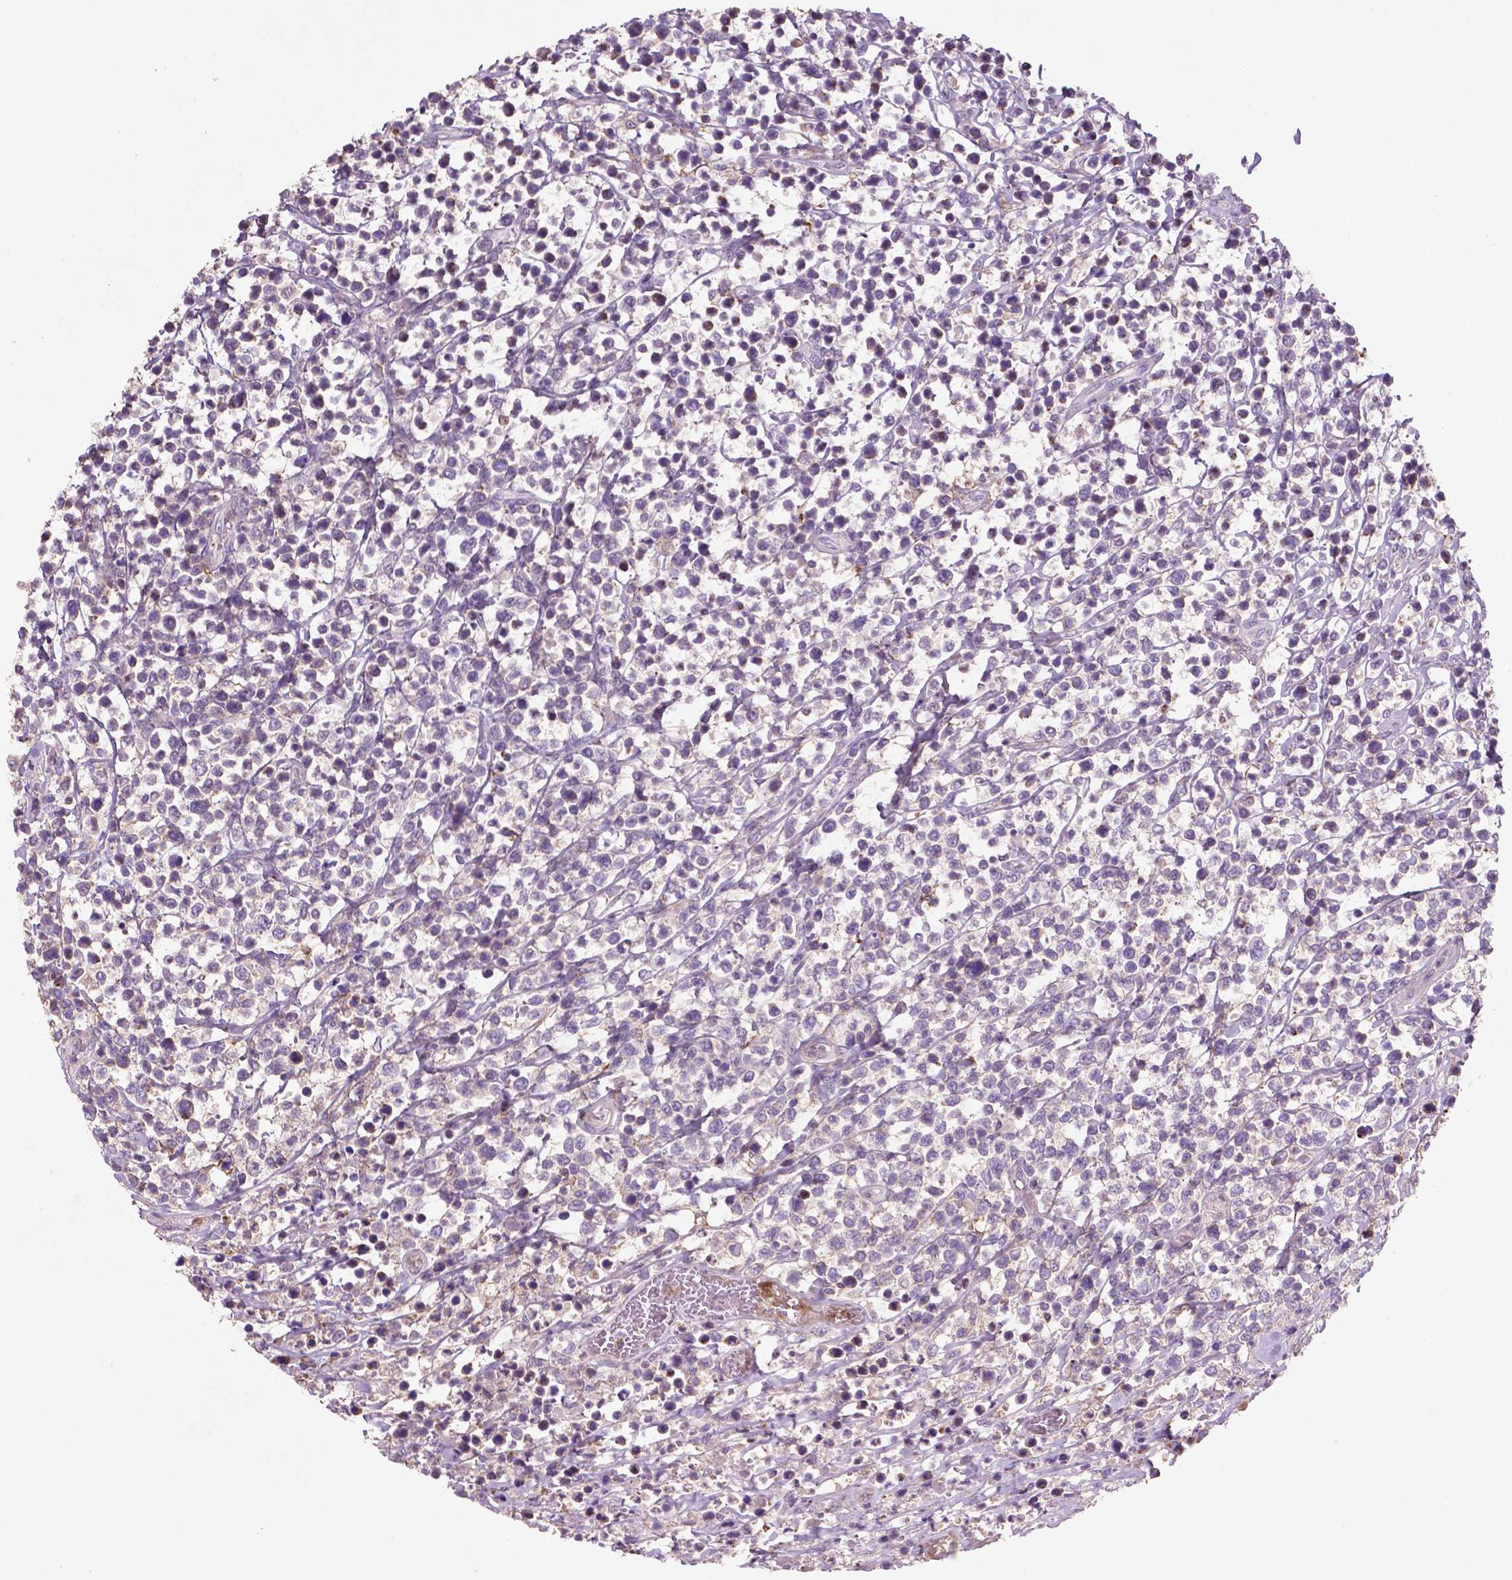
{"staining": {"intensity": "negative", "quantity": "none", "location": "none"}, "tissue": "lymphoma", "cell_type": "Tumor cells", "image_type": "cancer", "snomed": [{"axis": "morphology", "description": "Malignant lymphoma, non-Hodgkin's type, High grade"}, {"axis": "topography", "description": "Soft tissue"}], "caption": "Lymphoma stained for a protein using IHC exhibits no staining tumor cells.", "gene": "BMP4", "patient": {"sex": "female", "age": 56}}